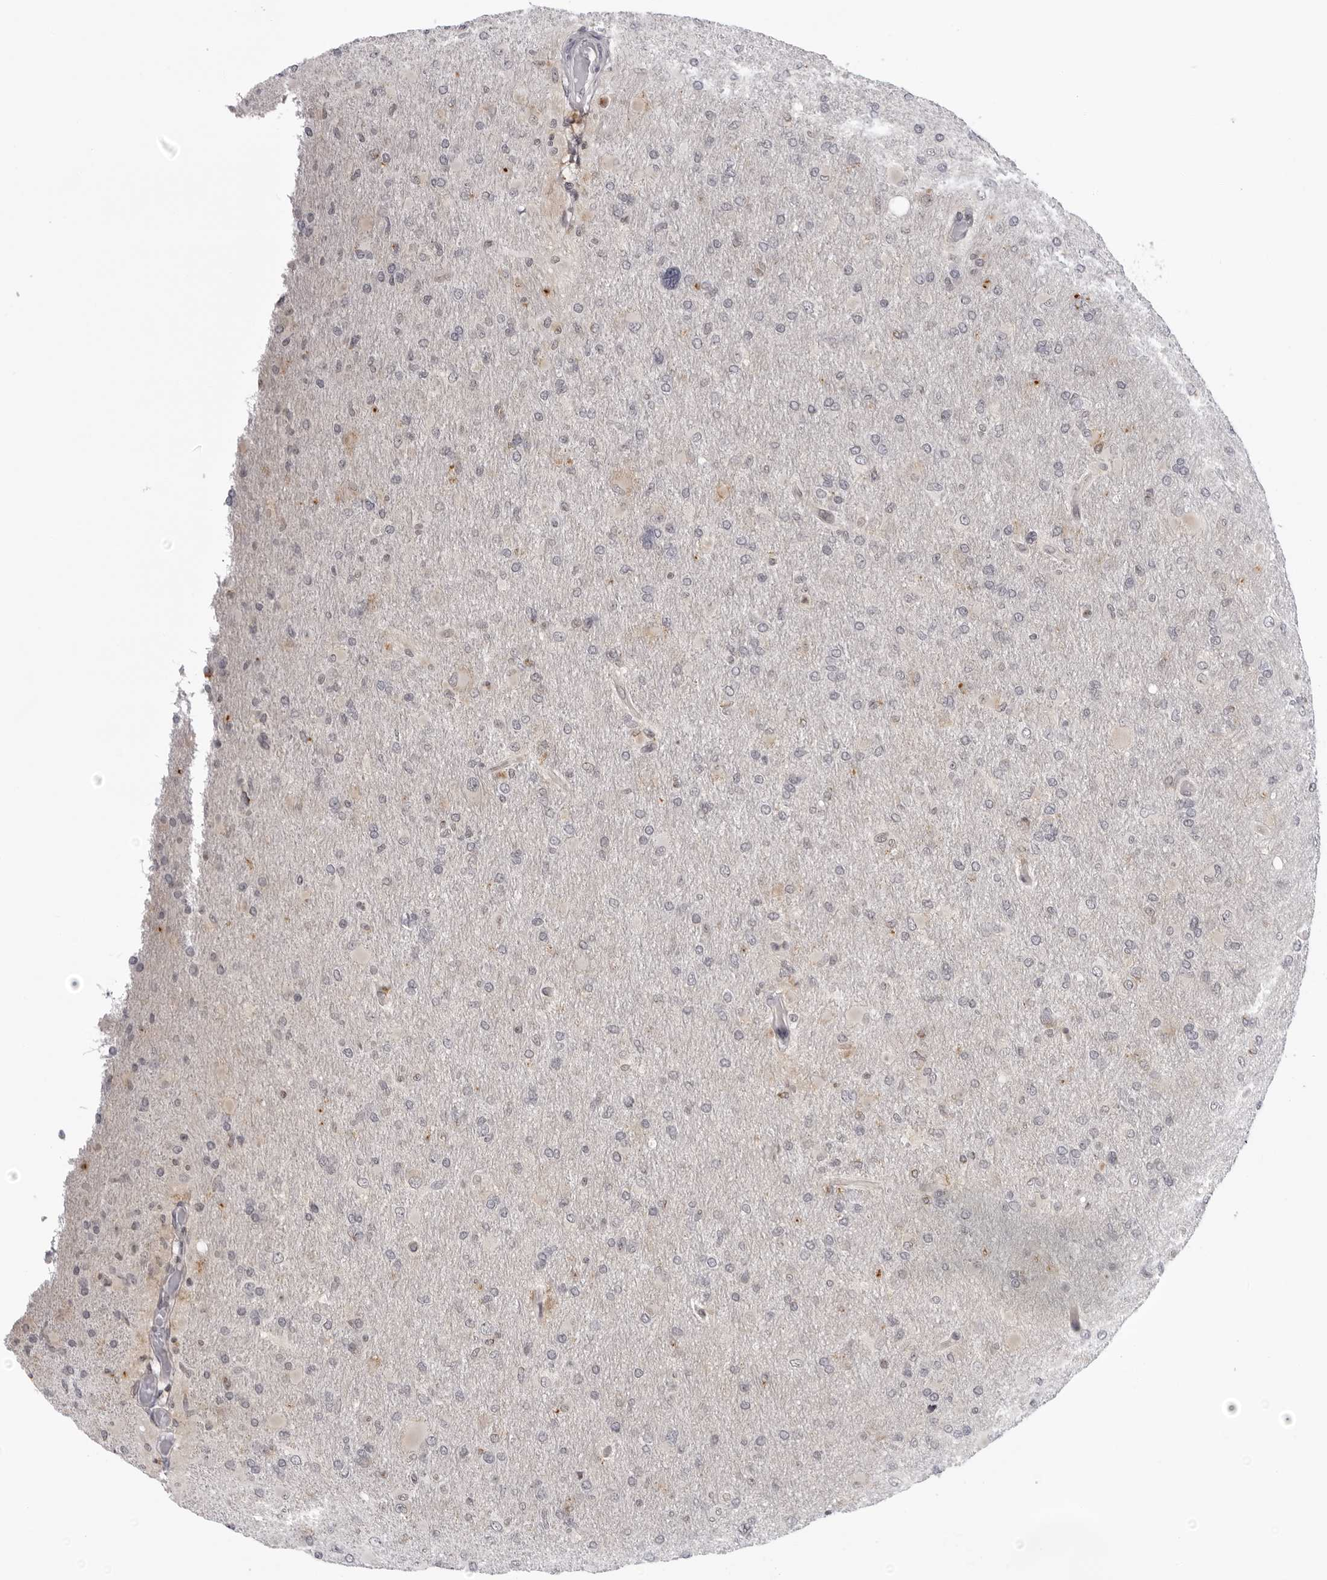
{"staining": {"intensity": "negative", "quantity": "none", "location": "none"}, "tissue": "glioma", "cell_type": "Tumor cells", "image_type": "cancer", "snomed": [{"axis": "morphology", "description": "Glioma, malignant, High grade"}, {"axis": "topography", "description": "Cerebral cortex"}], "caption": "Tumor cells show no significant positivity in malignant glioma (high-grade).", "gene": "MRPS15", "patient": {"sex": "female", "age": 36}}